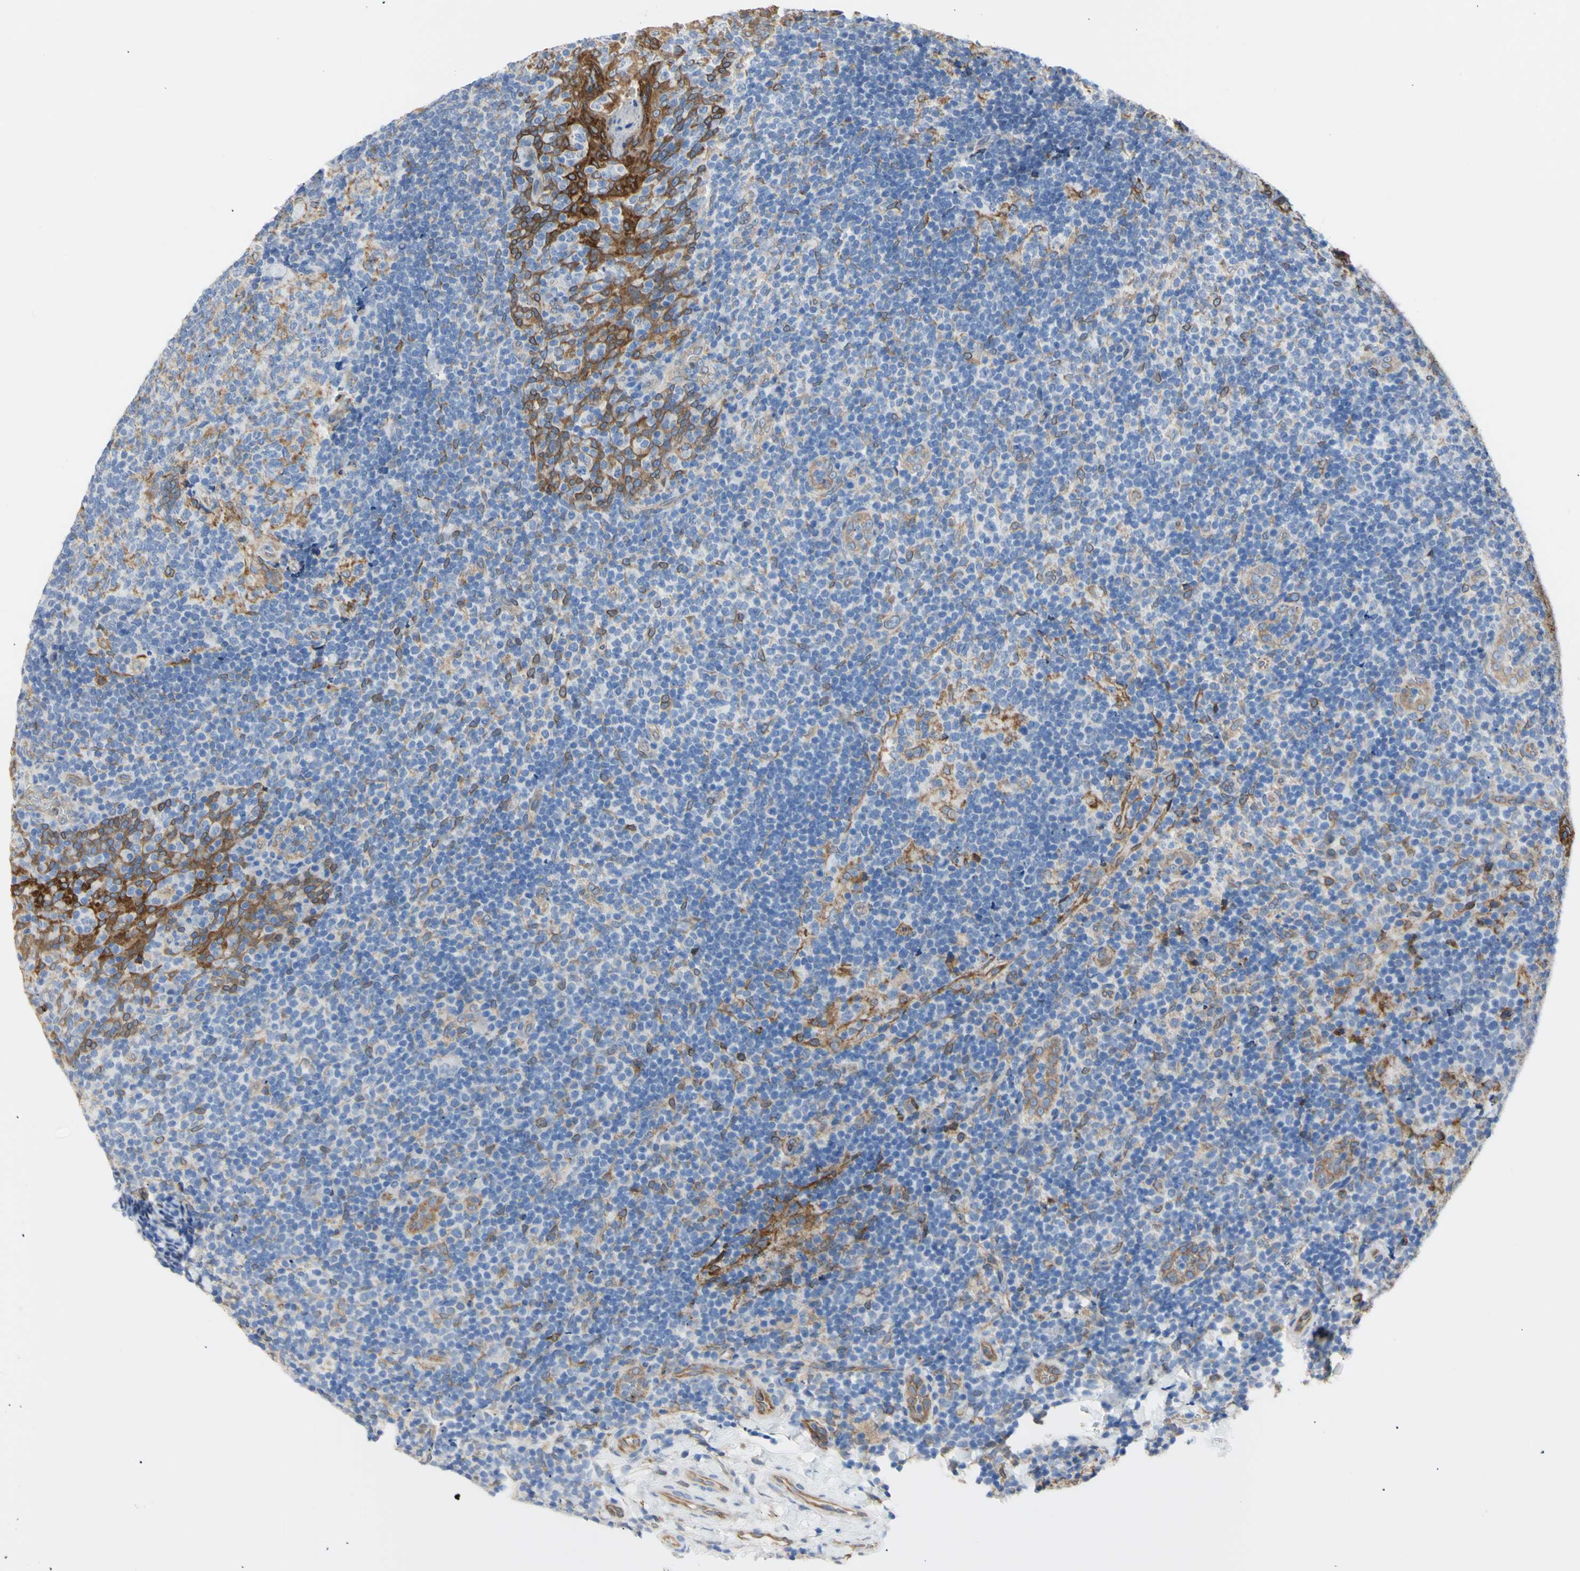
{"staining": {"intensity": "moderate", "quantity": "25%-75%", "location": "cytoplasmic/membranous"}, "tissue": "tonsil", "cell_type": "Germinal center cells", "image_type": "normal", "snomed": [{"axis": "morphology", "description": "Normal tissue, NOS"}, {"axis": "topography", "description": "Tonsil"}], "caption": "Protein staining of unremarkable tonsil shows moderate cytoplasmic/membranous positivity in about 25%-75% of germinal center cells. The protein of interest is shown in brown color, while the nuclei are stained blue.", "gene": "ERLIN1", "patient": {"sex": "male", "age": 17}}